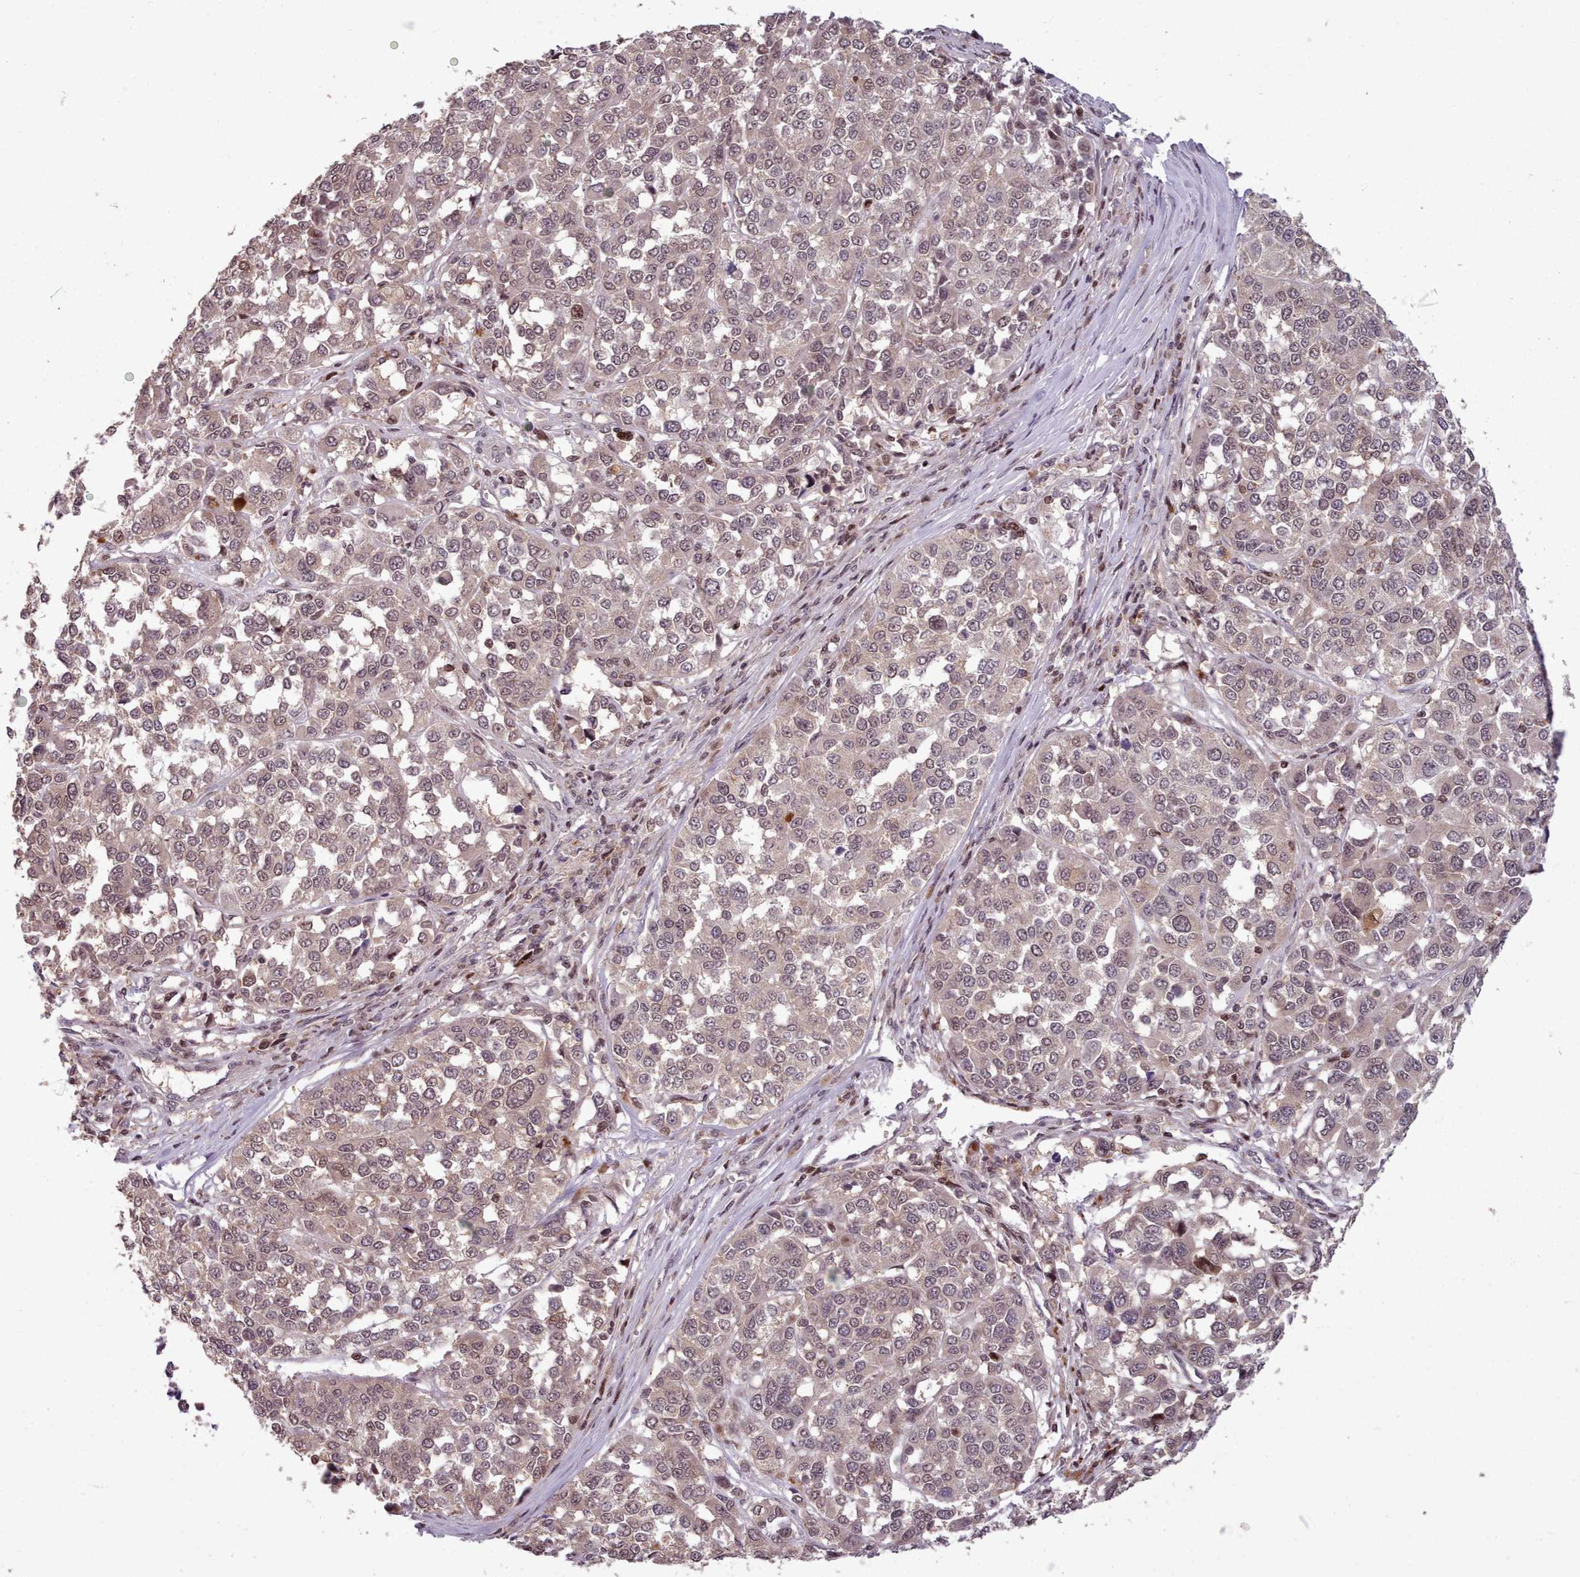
{"staining": {"intensity": "weak", "quantity": ">75%", "location": "nuclear"}, "tissue": "melanoma", "cell_type": "Tumor cells", "image_type": "cancer", "snomed": [{"axis": "morphology", "description": "Malignant melanoma, Metastatic site"}, {"axis": "topography", "description": "Lymph node"}], "caption": "This image exhibits immunohistochemistry staining of human melanoma, with low weak nuclear positivity in approximately >75% of tumor cells.", "gene": "ENSA", "patient": {"sex": "male", "age": 44}}